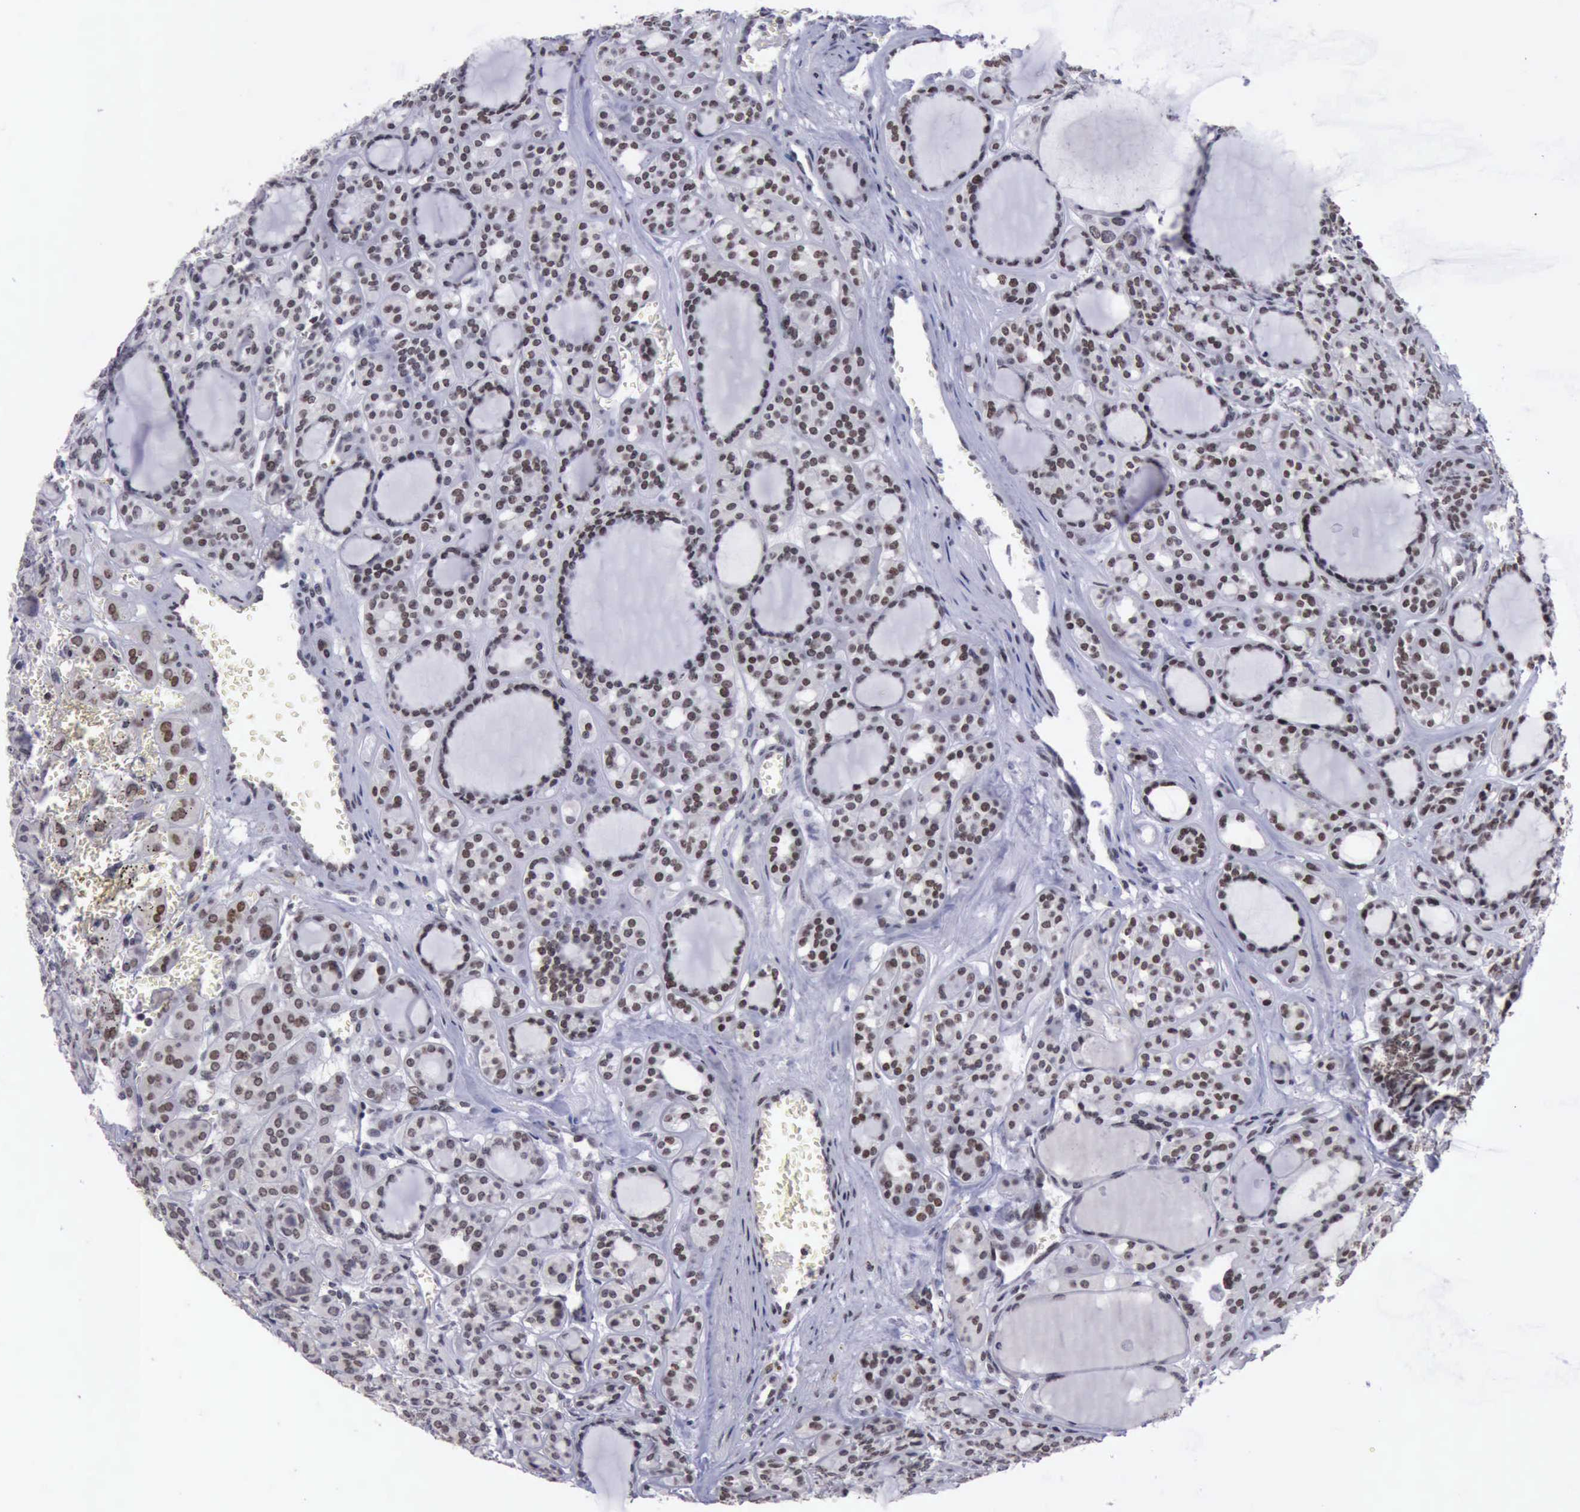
{"staining": {"intensity": "weak", "quantity": "<25%", "location": "nuclear"}, "tissue": "thyroid cancer", "cell_type": "Tumor cells", "image_type": "cancer", "snomed": [{"axis": "morphology", "description": "Follicular adenoma carcinoma, NOS"}, {"axis": "topography", "description": "Thyroid gland"}], "caption": "A histopathology image of human thyroid cancer is negative for staining in tumor cells. The staining was performed using DAB (3,3'-diaminobenzidine) to visualize the protein expression in brown, while the nuclei were stained in blue with hematoxylin (Magnification: 20x).", "gene": "YY1", "patient": {"sex": "female", "age": 71}}